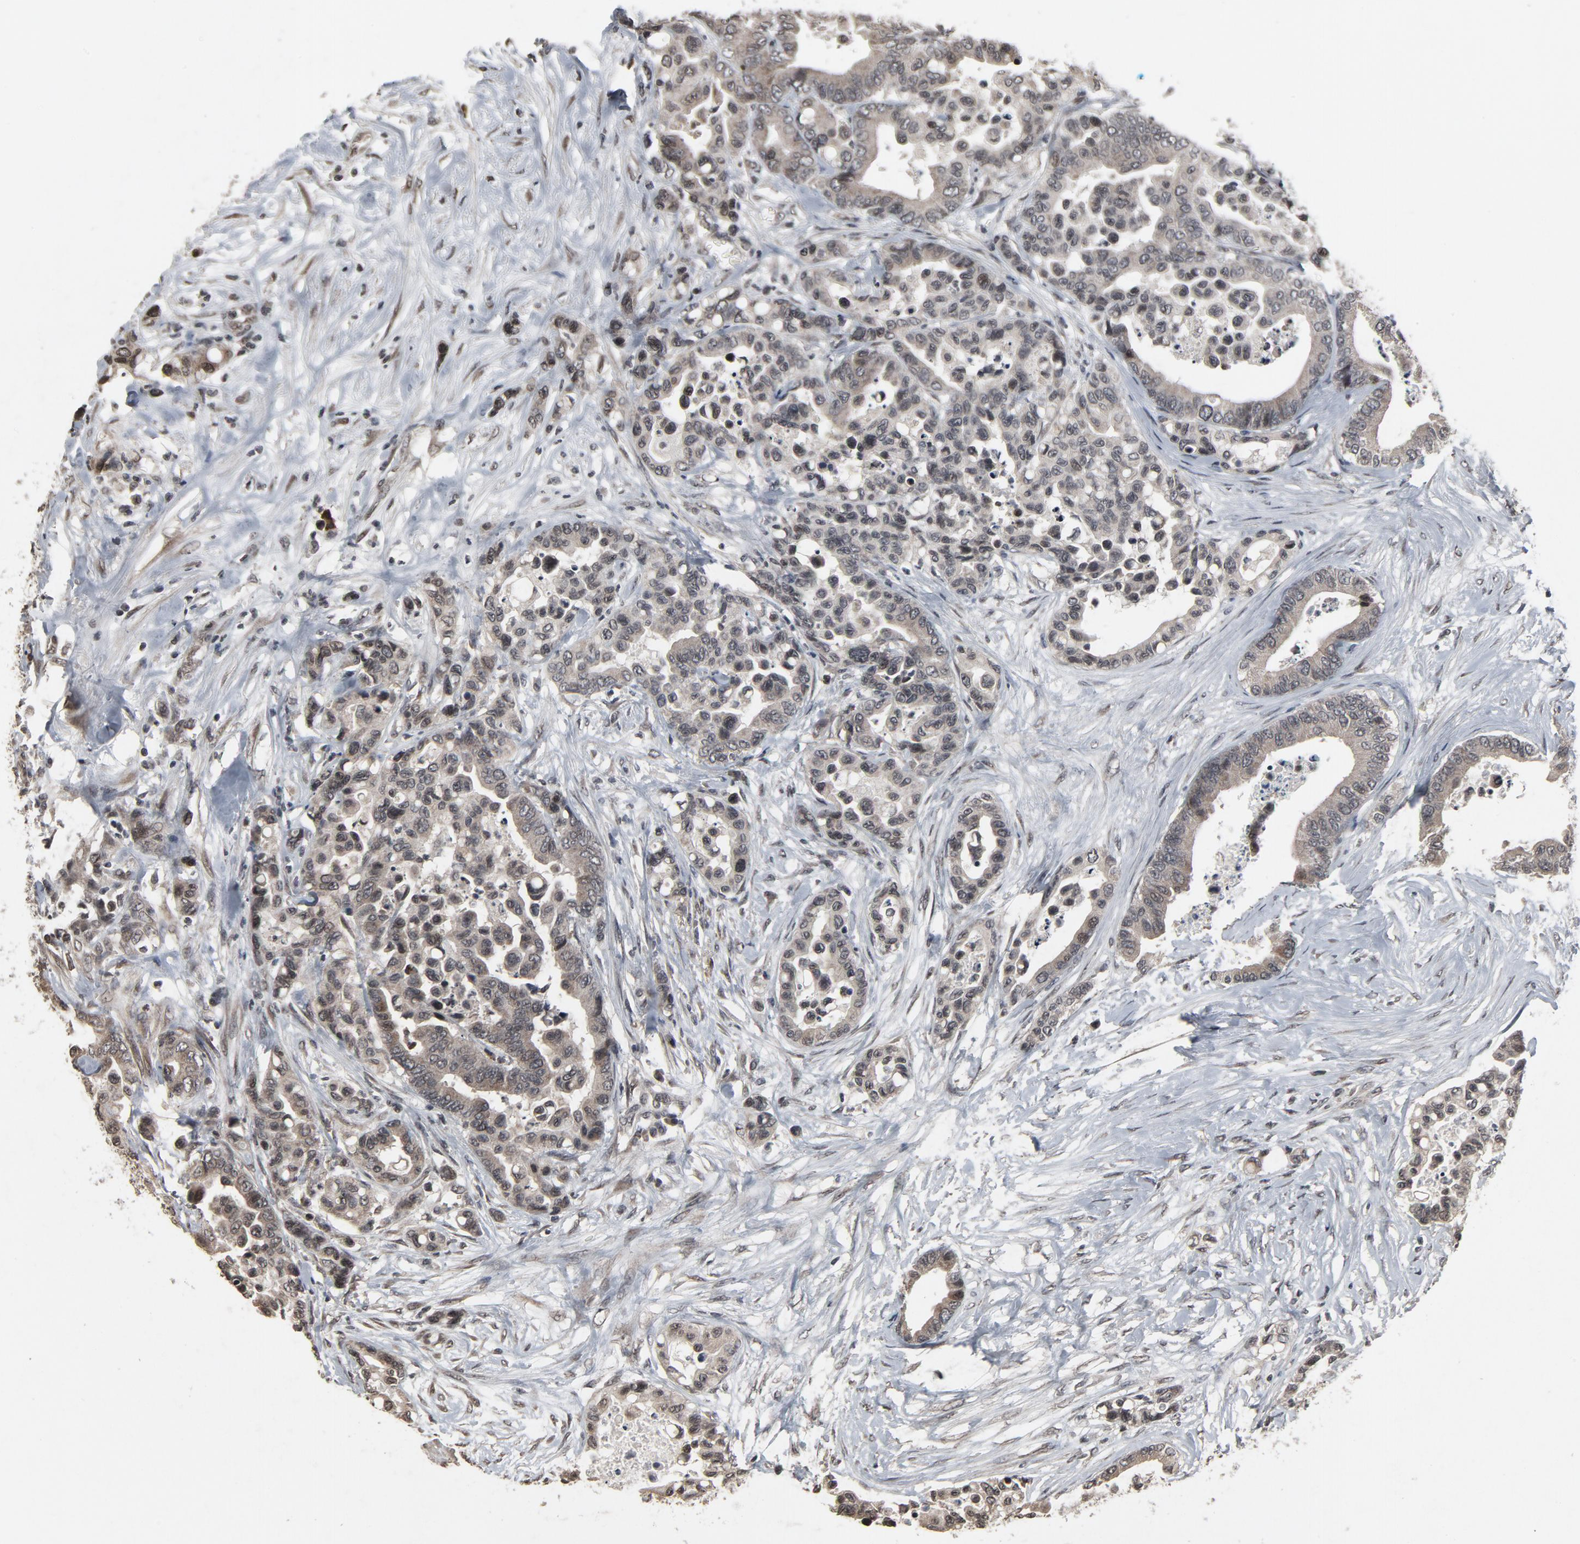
{"staining": {"intensity": "weak", "quantity": ">75%", "location": "cytoplasmic/membranous,nuclear"}, "tissue": "colorectal cancer", "cell_type": "Tumor cells", "image_type": "cancer", "snomed": [{"axis": "morphology", "description": "Adenocarcinoma, NOS"}, {"axis": "topography", "description": "Colon"}], "caption": "IHC of human colorectal cancer shows low levels of weak cytoplasmic/membranous and nuclear staining in about >75% of tumor cells. The staining is performed using DAB (3,3'-diaminobenzidine) brown chromogen to label protein expression. The nuclei are counter-stained blue using hematoxylin.", "gene": "POM121", "patient": {"sex": "male", "age": 82}}